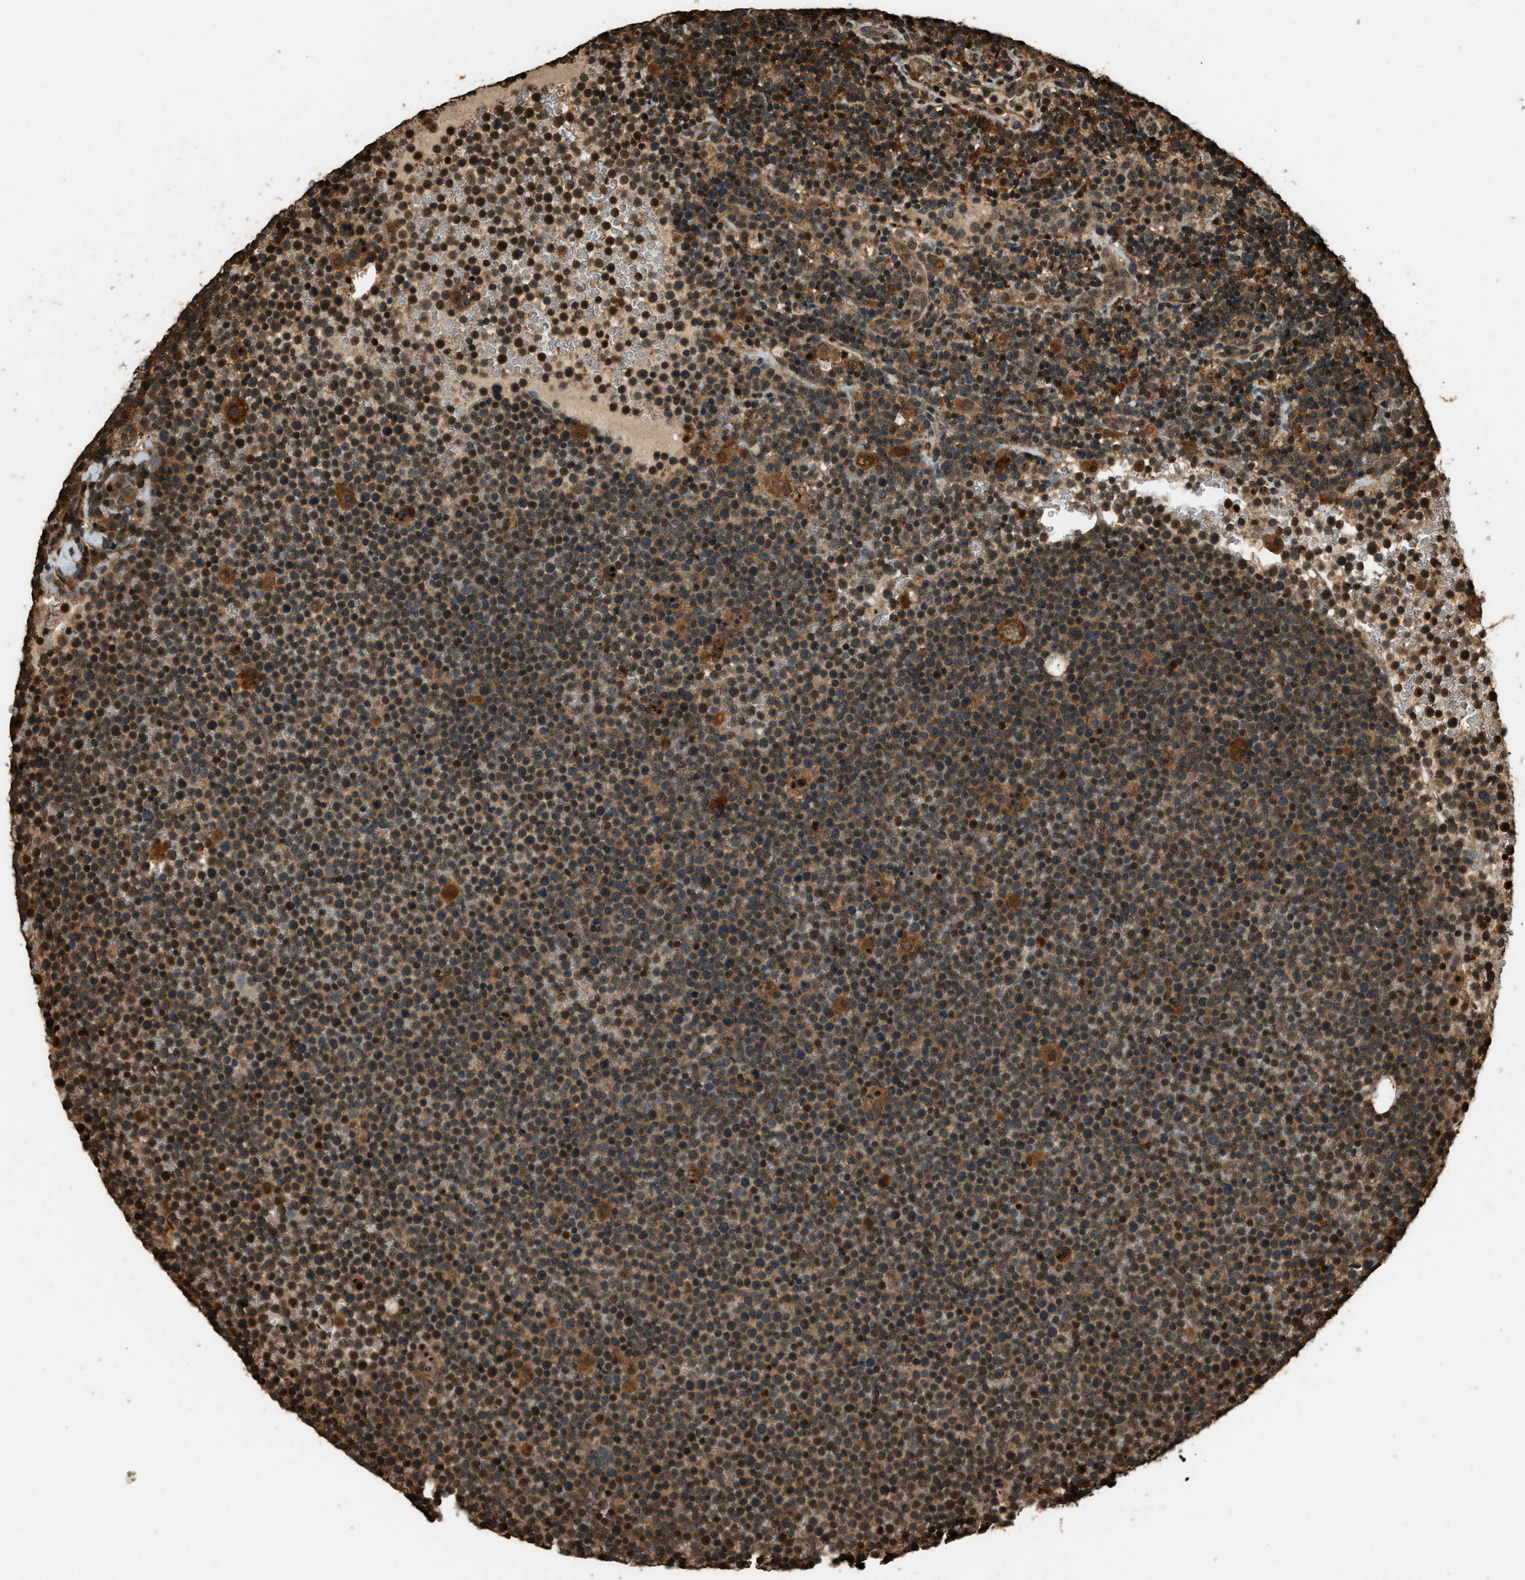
{"staining": {"intensity": "moderate", "quantity": ">75%", "location": "cytoplasmic/membranous"}, "tissue": "lymphoma", "cell_type": "Tumor cells", "image_type": "cancer", "snomed": [{"axis": "morphology", "description": "Malignant lymphoma, non-Hodgkin's type, High grade"}, {"axis": "topography", "description": "Lymph node"}], "caption": "This is a micrograph of immunohistochemistry staining of lymphoma, which shows moderate positivity in the cytoplasmic/membranous of tumor cells.", "gene": "RAP2A", "patient": {"sex": "male", "age": 61}}